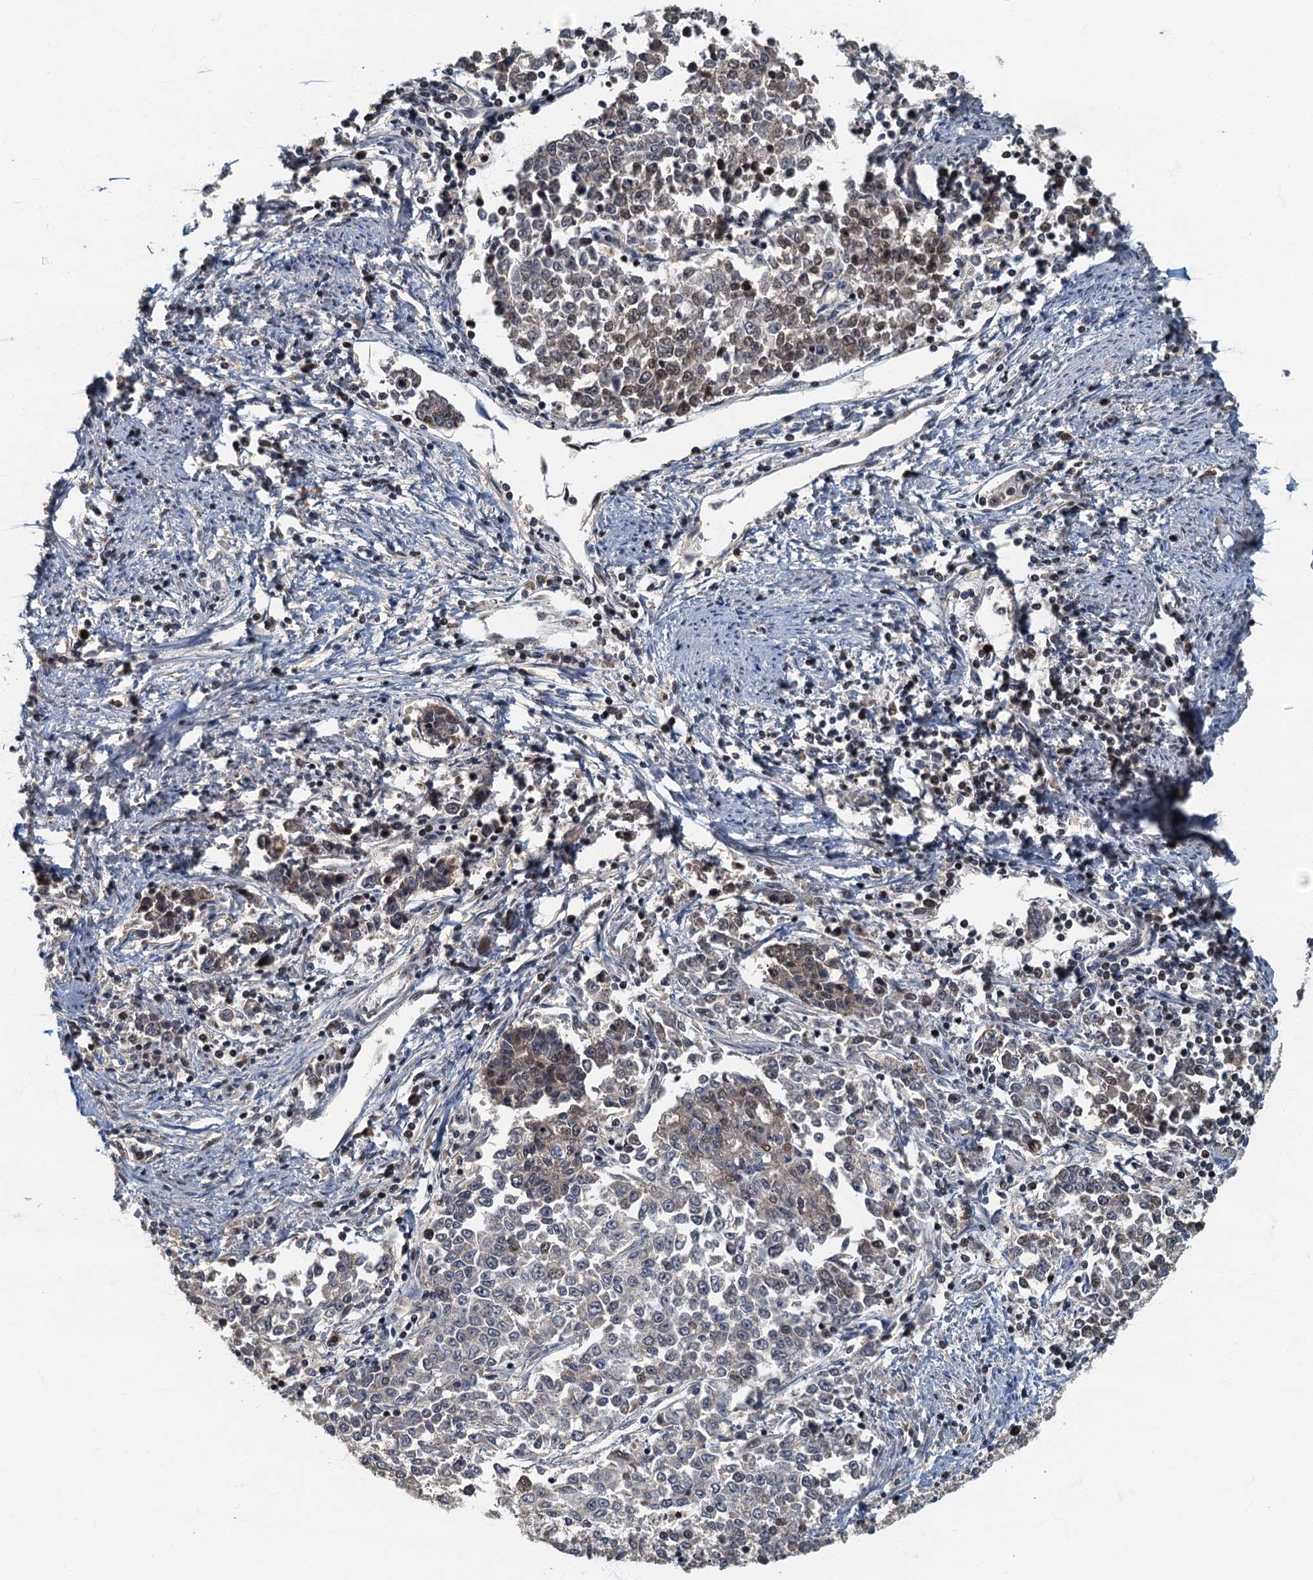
{"staining": {"intensity": "negative", "quantity": "none", "location": "none"}, "tissue": "endometrial cancer", "cell_type": "Tumor cells", "image_type": "cancer", "snomed": [{"axis": "morphology", "description": "Adenocarcinoma, NOS"}, {"axis": "topography", "description": "Endometrium"}], "caption": "Endometrial adenocarcinoma stained for a protein using immunohistochemistry shows no positivity tumor cells.", "gene": "CKAP2L", "patient": {"sex": "female", "age": 50}}